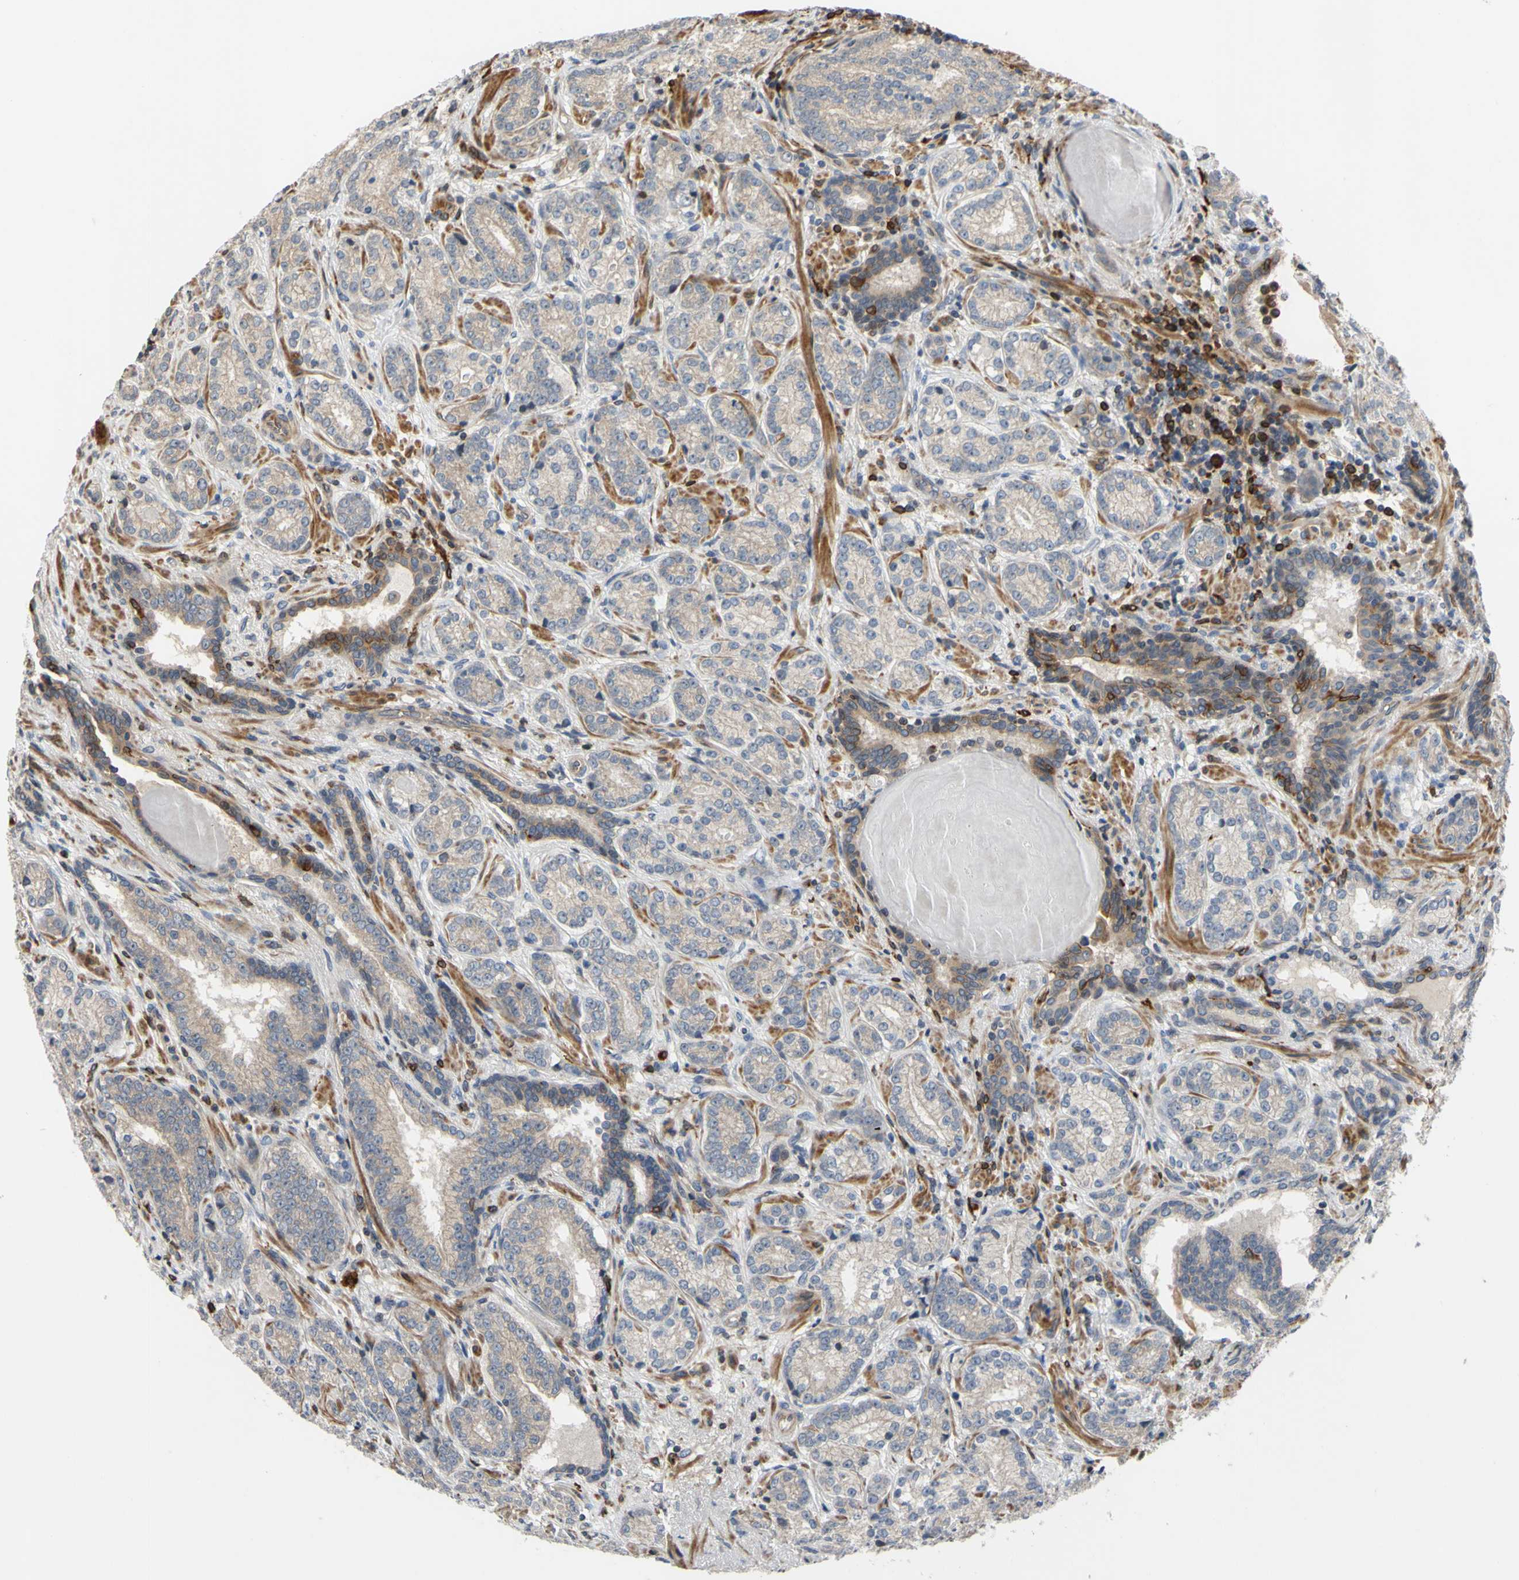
{"staining": {"intensity": "negative", "quantity": "none", "location": "none"}, "tissue": "prostate cancer", "cell_type": "Tumor cells", "image_type": "cancer", "snomed": [{"axis": "morphology", "description": "Adenocarcinoma, High grade"}, {"axis": "topography", "description": "Prostate"}], "caption": "A photomicrograph of adenocarcinoma (high-grade) (prostate) stained for a protein reveals no brown staining in tumor cells.", "gene": "PLXNA2", "patient": {"sex": "male", "age": 61}}